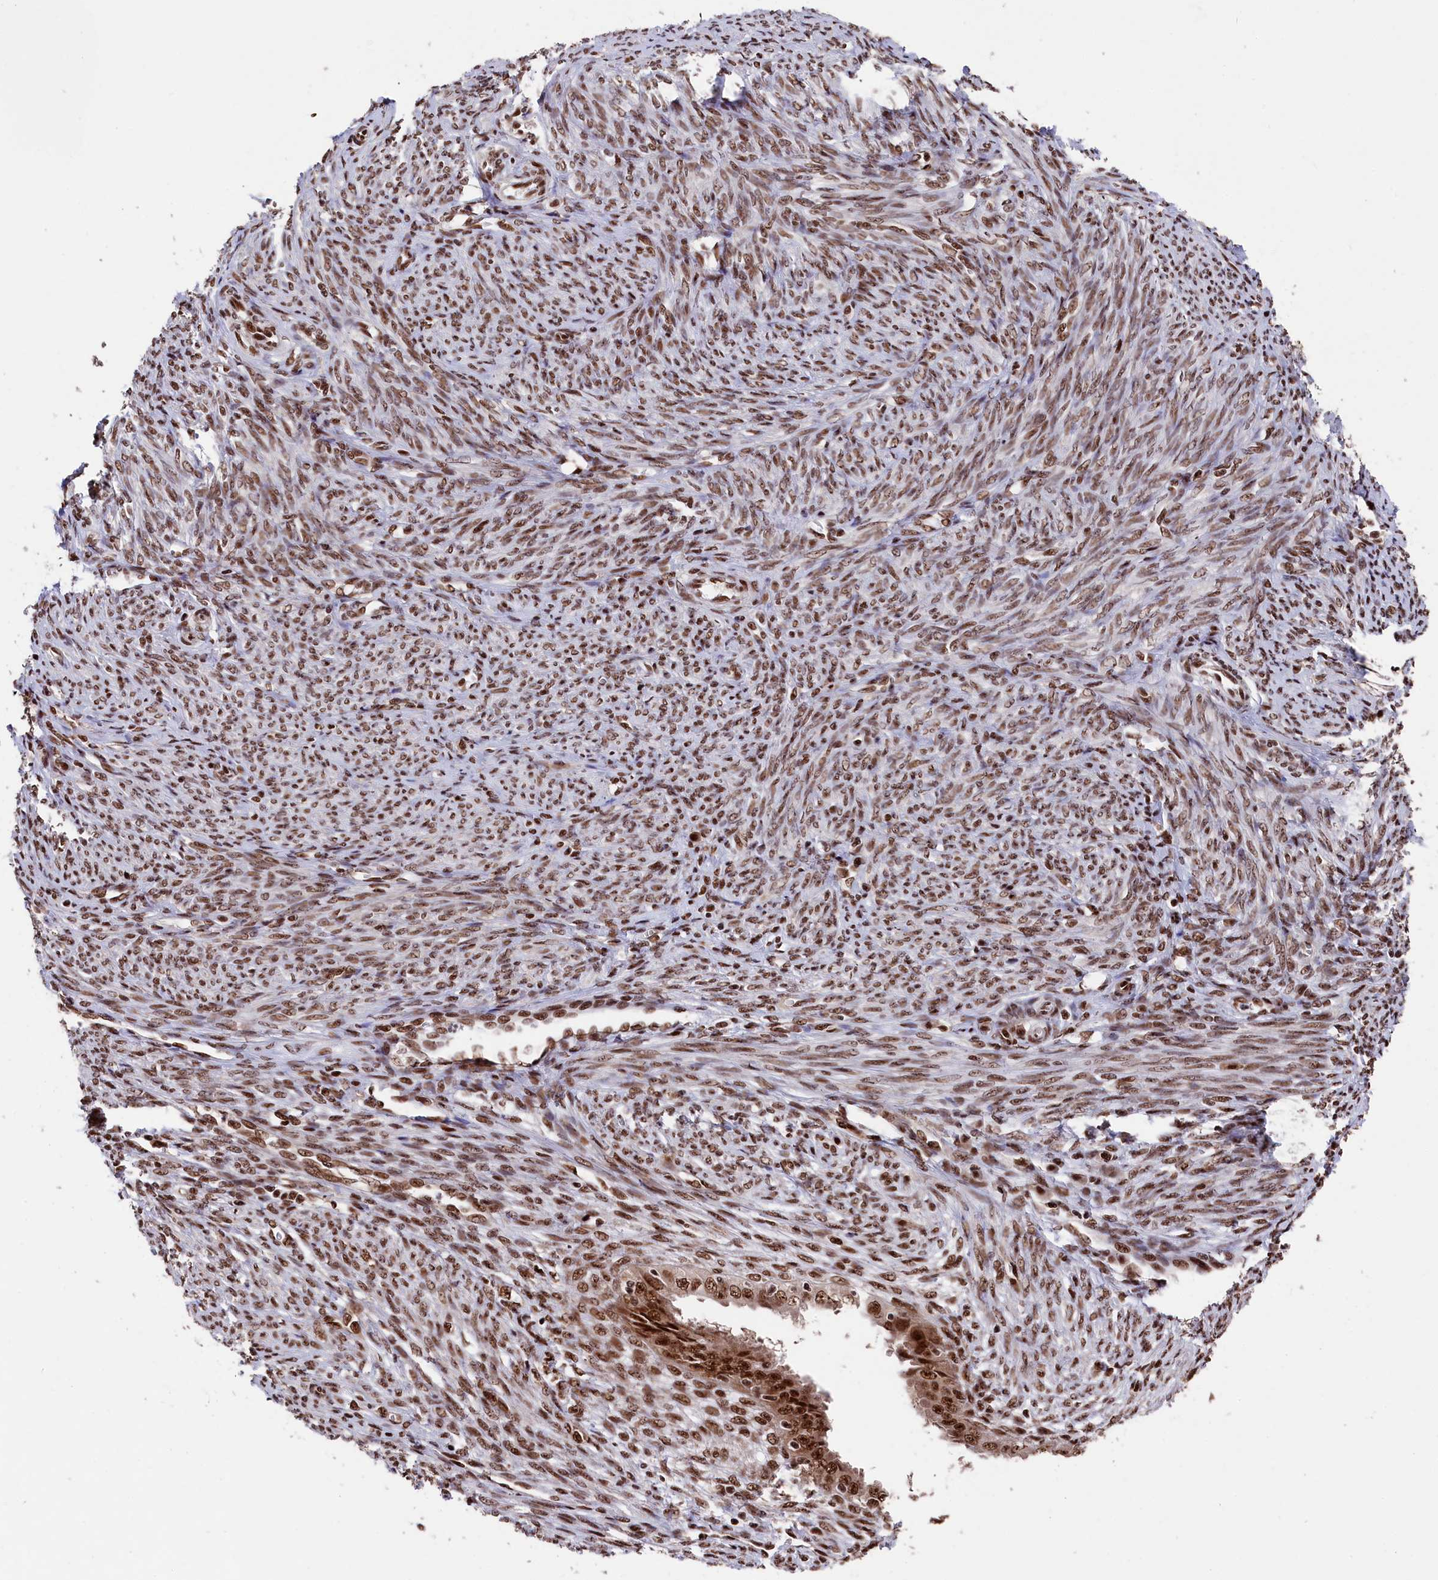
{"staining": {"intensity": "strong", "quantity": ">75%", "location": "nuclear"}, "tissue": "endometrial cancer", "cell_type": "Tumor cells", "image_type": "cancer", "snomed": [{"axis": "morphology", "description": "Adenocarcinoma, NOS"}, {"axis": "topography", "description": "Uterus"}], "caption": "An IHC photomicrograph of tumor tissue is shown. Protein staining in brown highlights strong nuclear positivity in endometrial adenocarcinoma within tumor cells.", "gene": "PRPF31", "patient": {"sex": "female", "age": 77}}